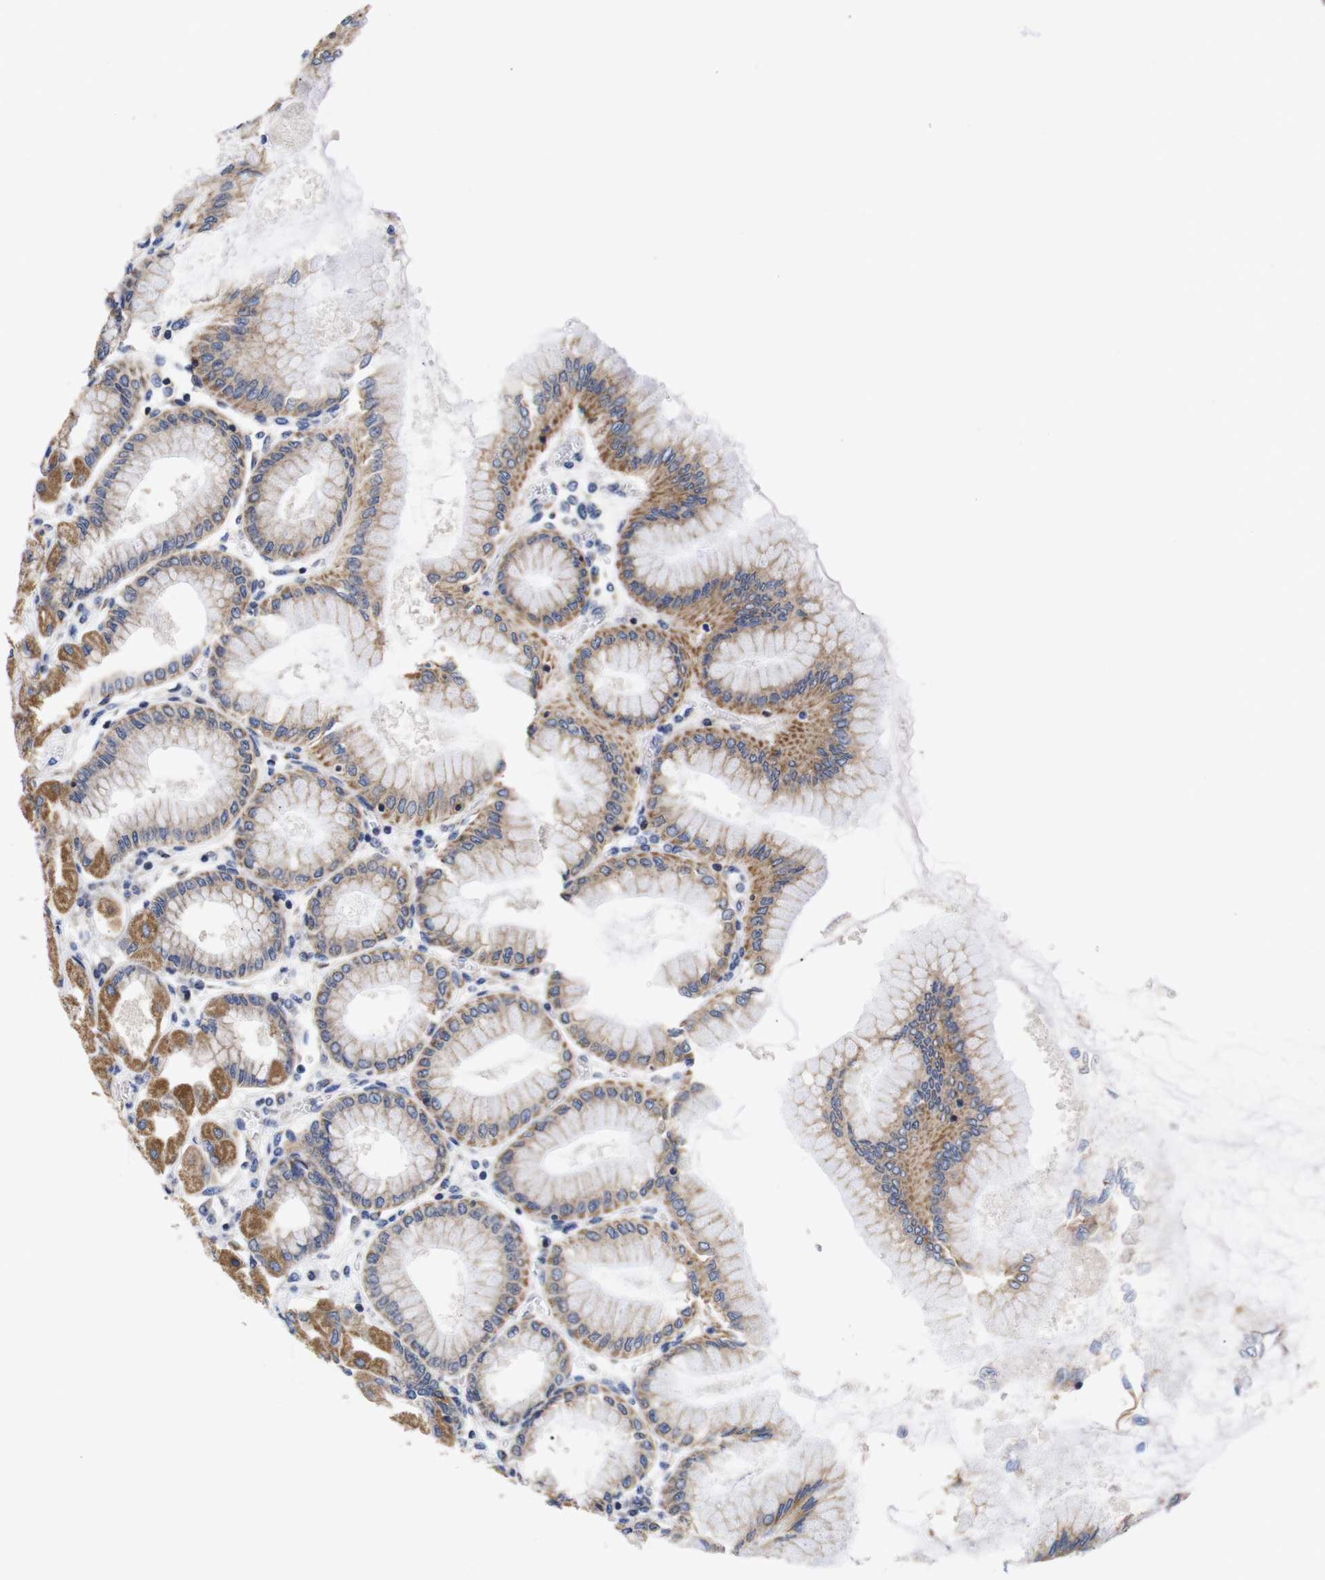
{"staining": {"intensity": "moderate", "quantity": ">75%", "location": "cytoplasmic/membranous"}, "tissue": "stomach", "cell_type": "Glandular cells", "image_type": "normal", "snomed": [{"axis": "morphology", "description": "Normal tissue, NOS"}, {"axis": "topography", "description": "Stomach, upper"}], "caption": "A high-resolution histopathology image shows immunohistochemistry (IHC) staining of unremarkable stomach, which shows moderate cytoplasmic/membranous expression in approximately >75% of glandular cells.", "gene": "OPN3", "patient": {"sex": "female", "age": 56}}